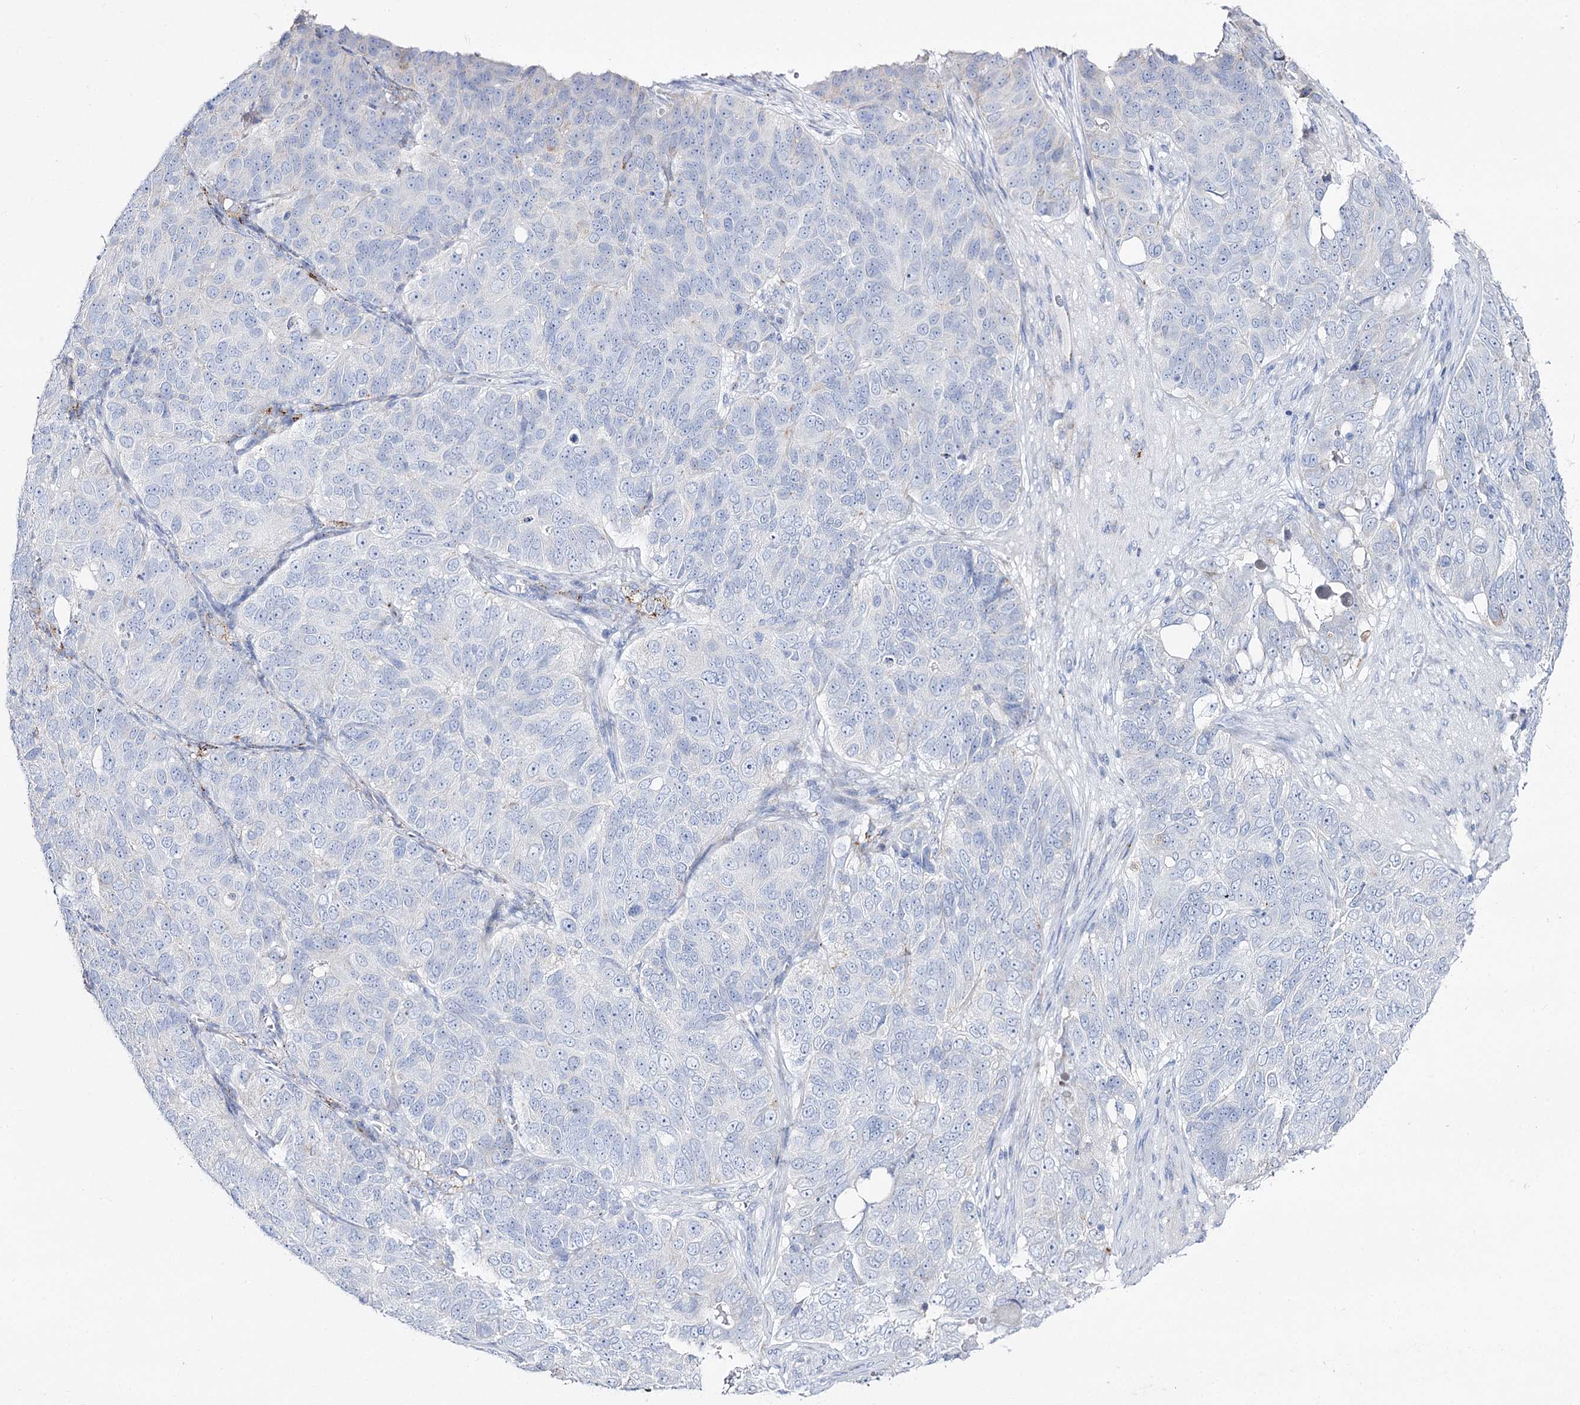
{"staining": {"intensity": "negative", "quantity": "none", "location": "none"}, "tissue": "ovarian cancer", "cell_type": "Tumor cells", "image_type": "cancer", "snomed": [{"axis": "morphology", "description": "Carcinoma, endometroid"}, {"axis": "topography", "description": "Ovary"}], "caption": "Tumor cells show no significant protein staining in endometroid carcinoma (ovarian). The staining is performed using DAB brown chromogen with nuclei counter-stained in using hematoxylin.", "gene": "SLC3A1", "patient": {"sex": "female", "age": 51}}